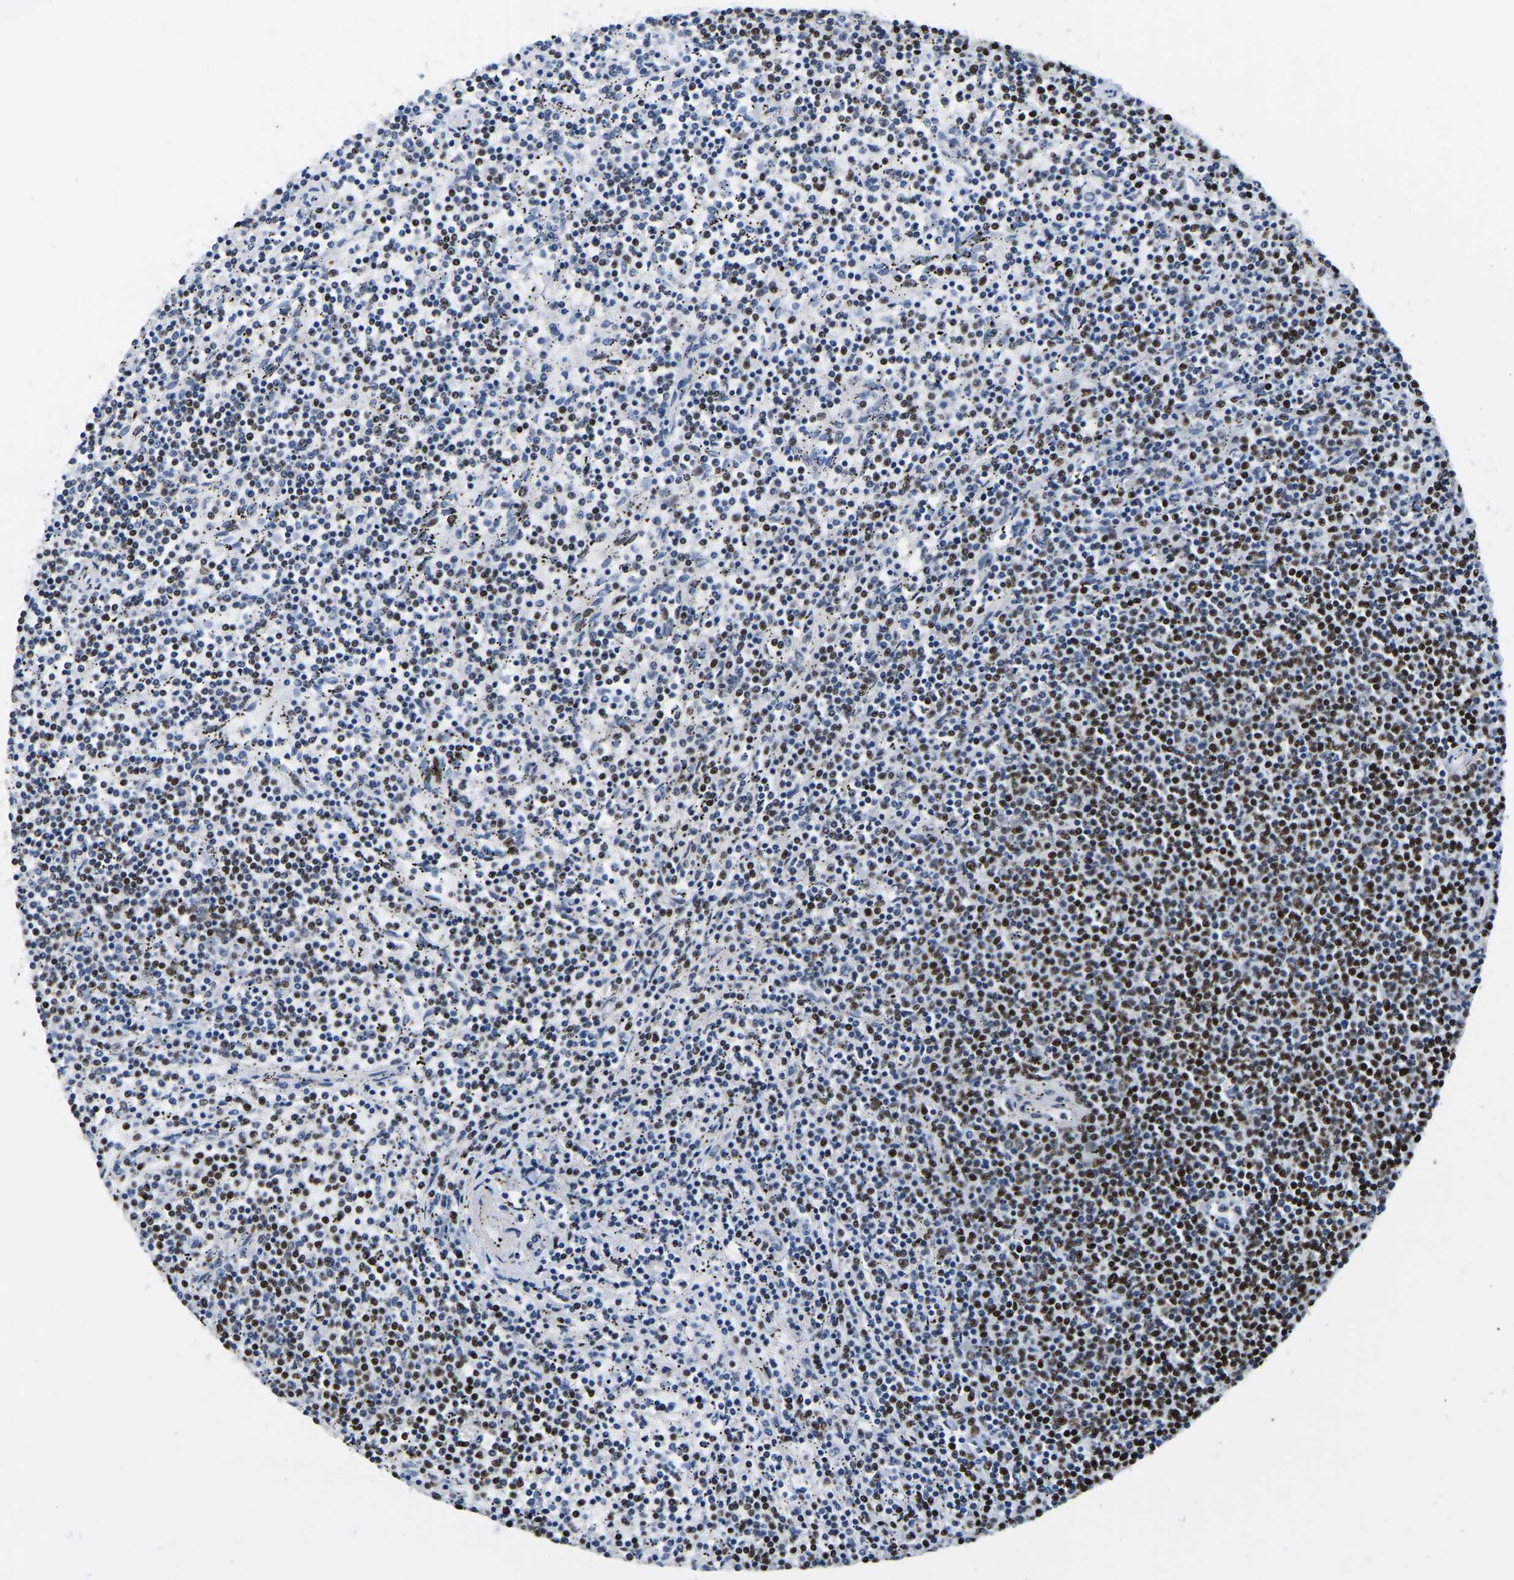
{"staining": {"intensity": "strong", "quantity": ">75%", "location": "nuclear"}, "tissue": "lymphoma", "cell_type": "Tumor cells", "image_type": "cancer", "snomed": [{"axis": "morphology", "description": "Malignant lymphoma, non-Hodgkin's type, Low grade"}, {"axis": "topography", "description": "Spleen"}], "caption": "Immunohistochemical staining of low-grade malignant lymphoma, non-Hodgkin's type reveals high levels of strong nuclear positivity in approximately >75% of tumor cells.", "gene": "UBA1", "patient": {"sex": "female", "age": 50}}